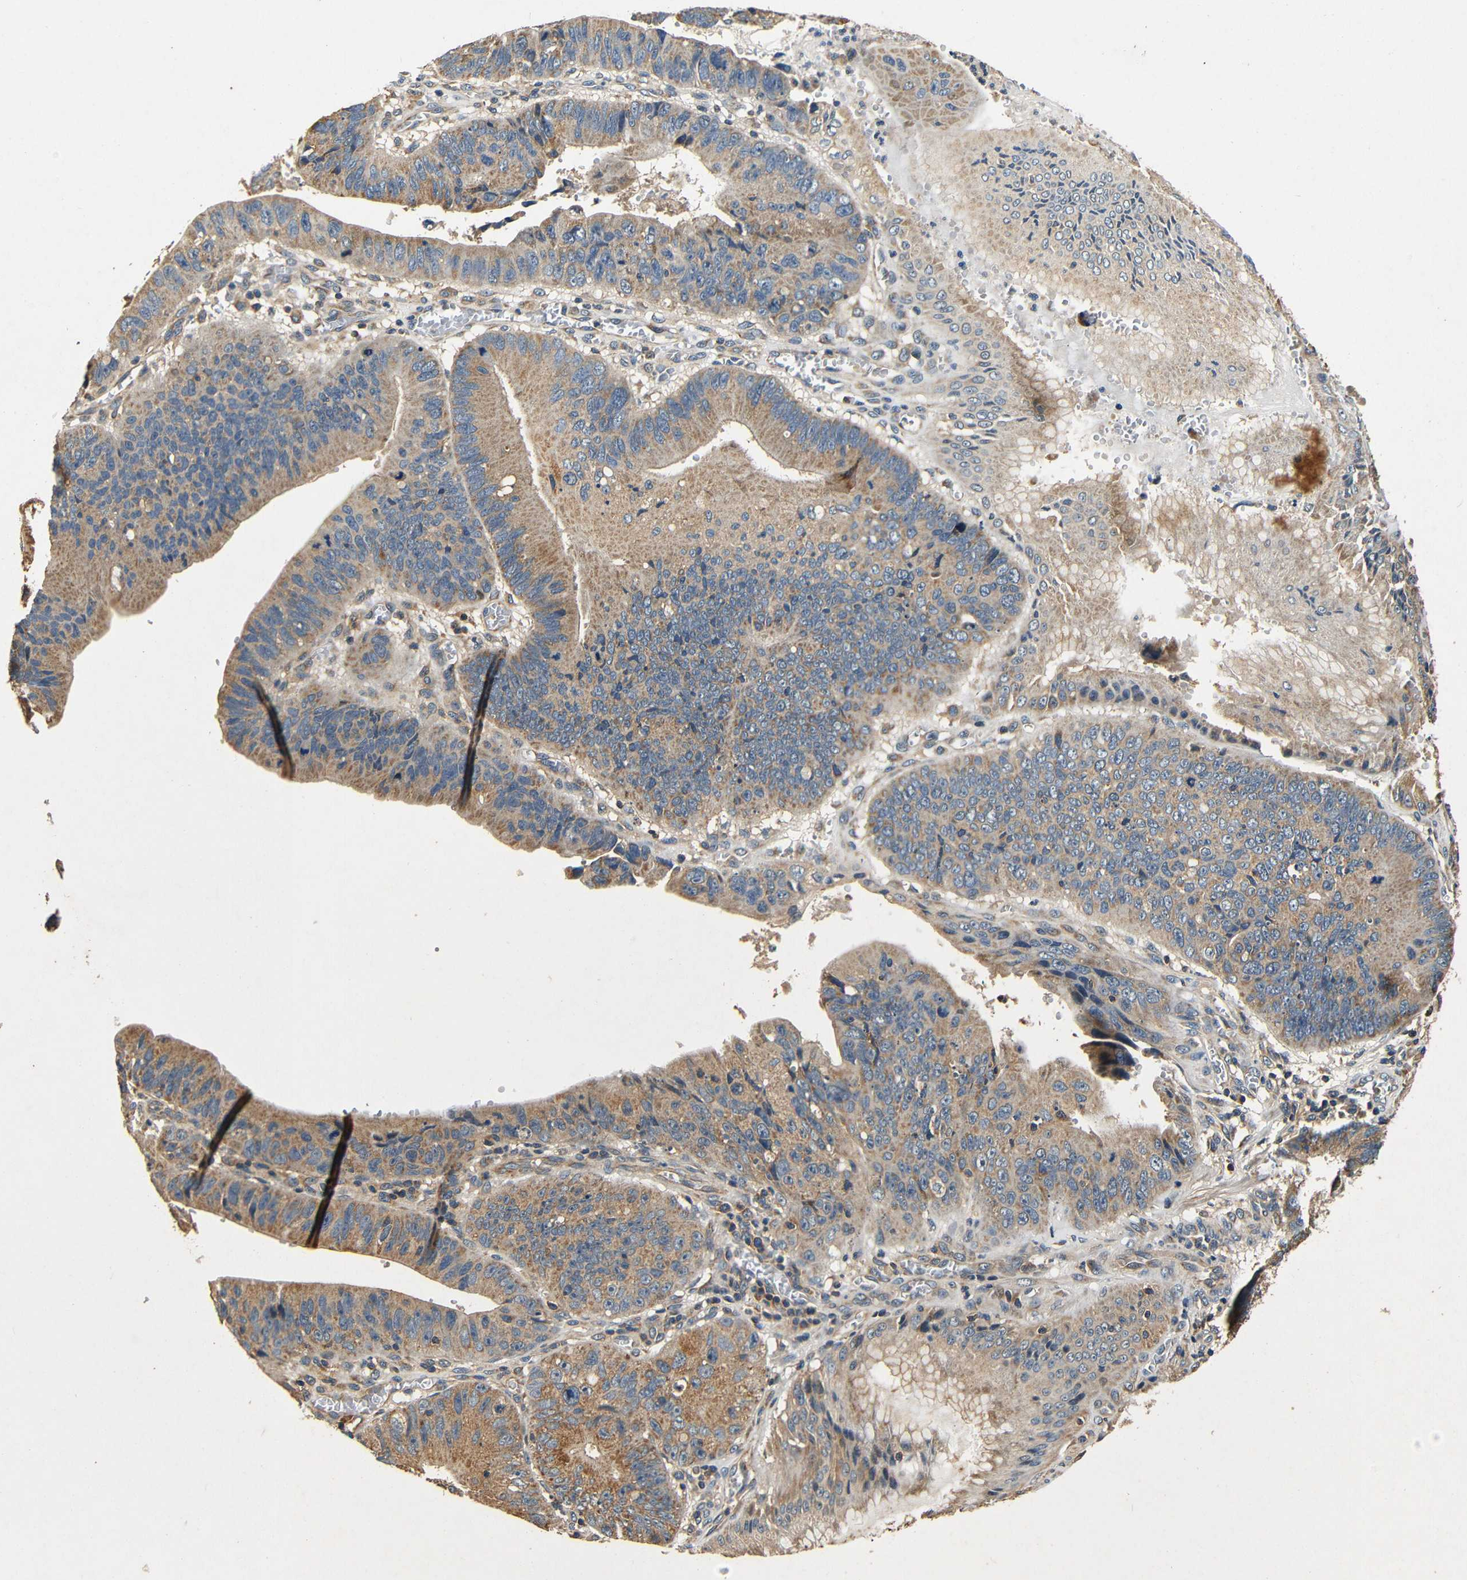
{"staining": {"intensity": "moderate", "quantity": ">75%", "location": "cytoplasmic/membranous"}, "tissue": "stomach cancer", "cell_type": "Tumor cells", "image_type": "cancer", "snomed": [{"axis": "morphology", "description": "Adenocarcinoma, NOS"}, {"axis": "topography", "description": "Stomach"}], "caption": "Protein expression analysis of stomach adenocarcinoma shows moderate cytoplasmic/membranous staining in about >75% of tumor cells.", "gene": "MTX1", "patient": {"sex": "male", "age": 59}}